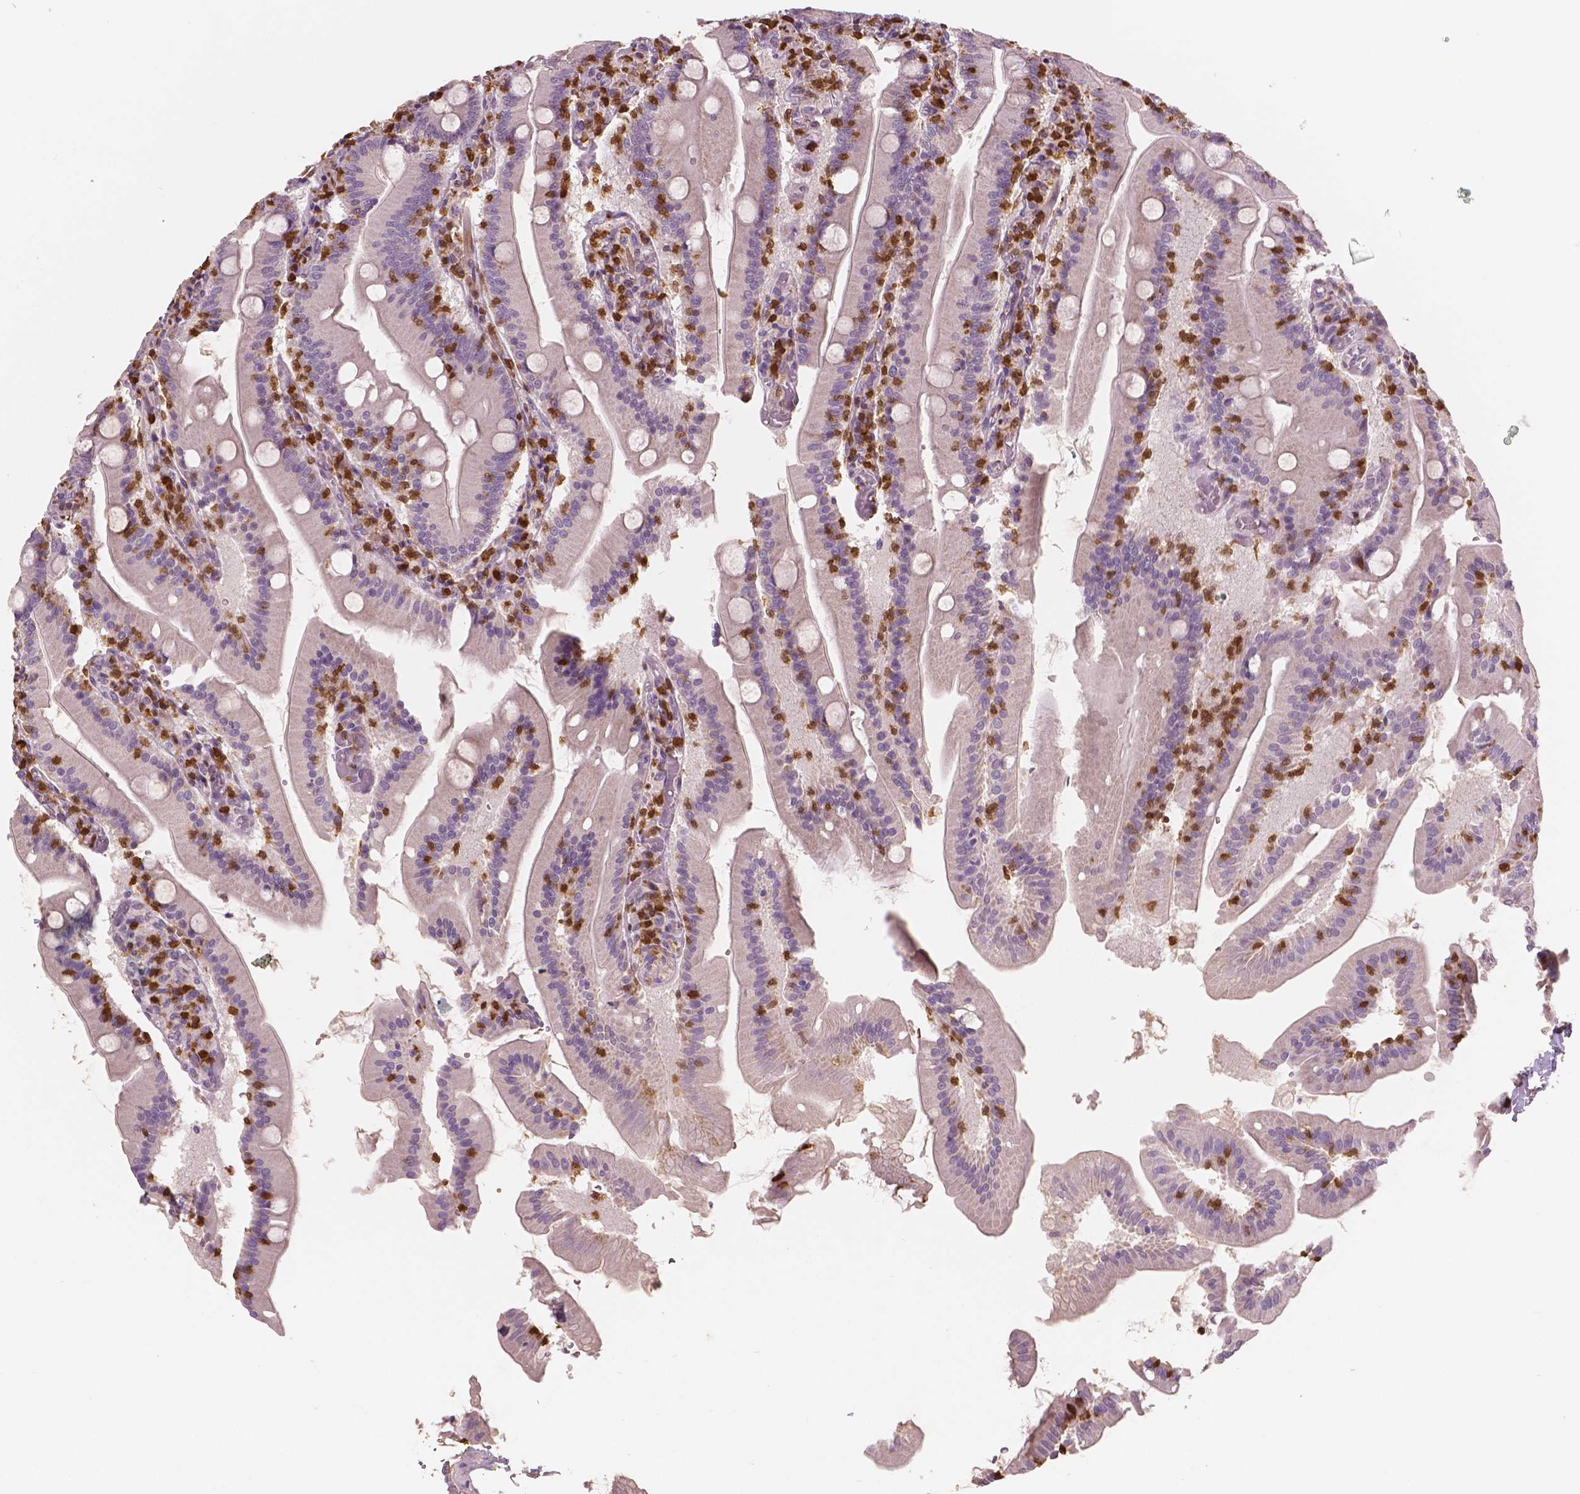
{"staining": {"intensity": "weak", "quantity": "<25%", "location": "cytoplasmic/membranous"}, "tissue": "small intestine", "cell_type": "Glandular cells", "image_type": "normal", "snomed": [{"axis": "morphology", "description": "Normal tissue, NOS"}, {"axis": "topography", "description": "Small intestine"}], "caption": "Immunohistochemistry (IHC) of unremarkable human small intestine exhibits no positivity in glandular cells. (DAB IHC with hematoxylin counter stain).", "gene": "S100A4", "patient": {"sex": "male", "age": 37}}